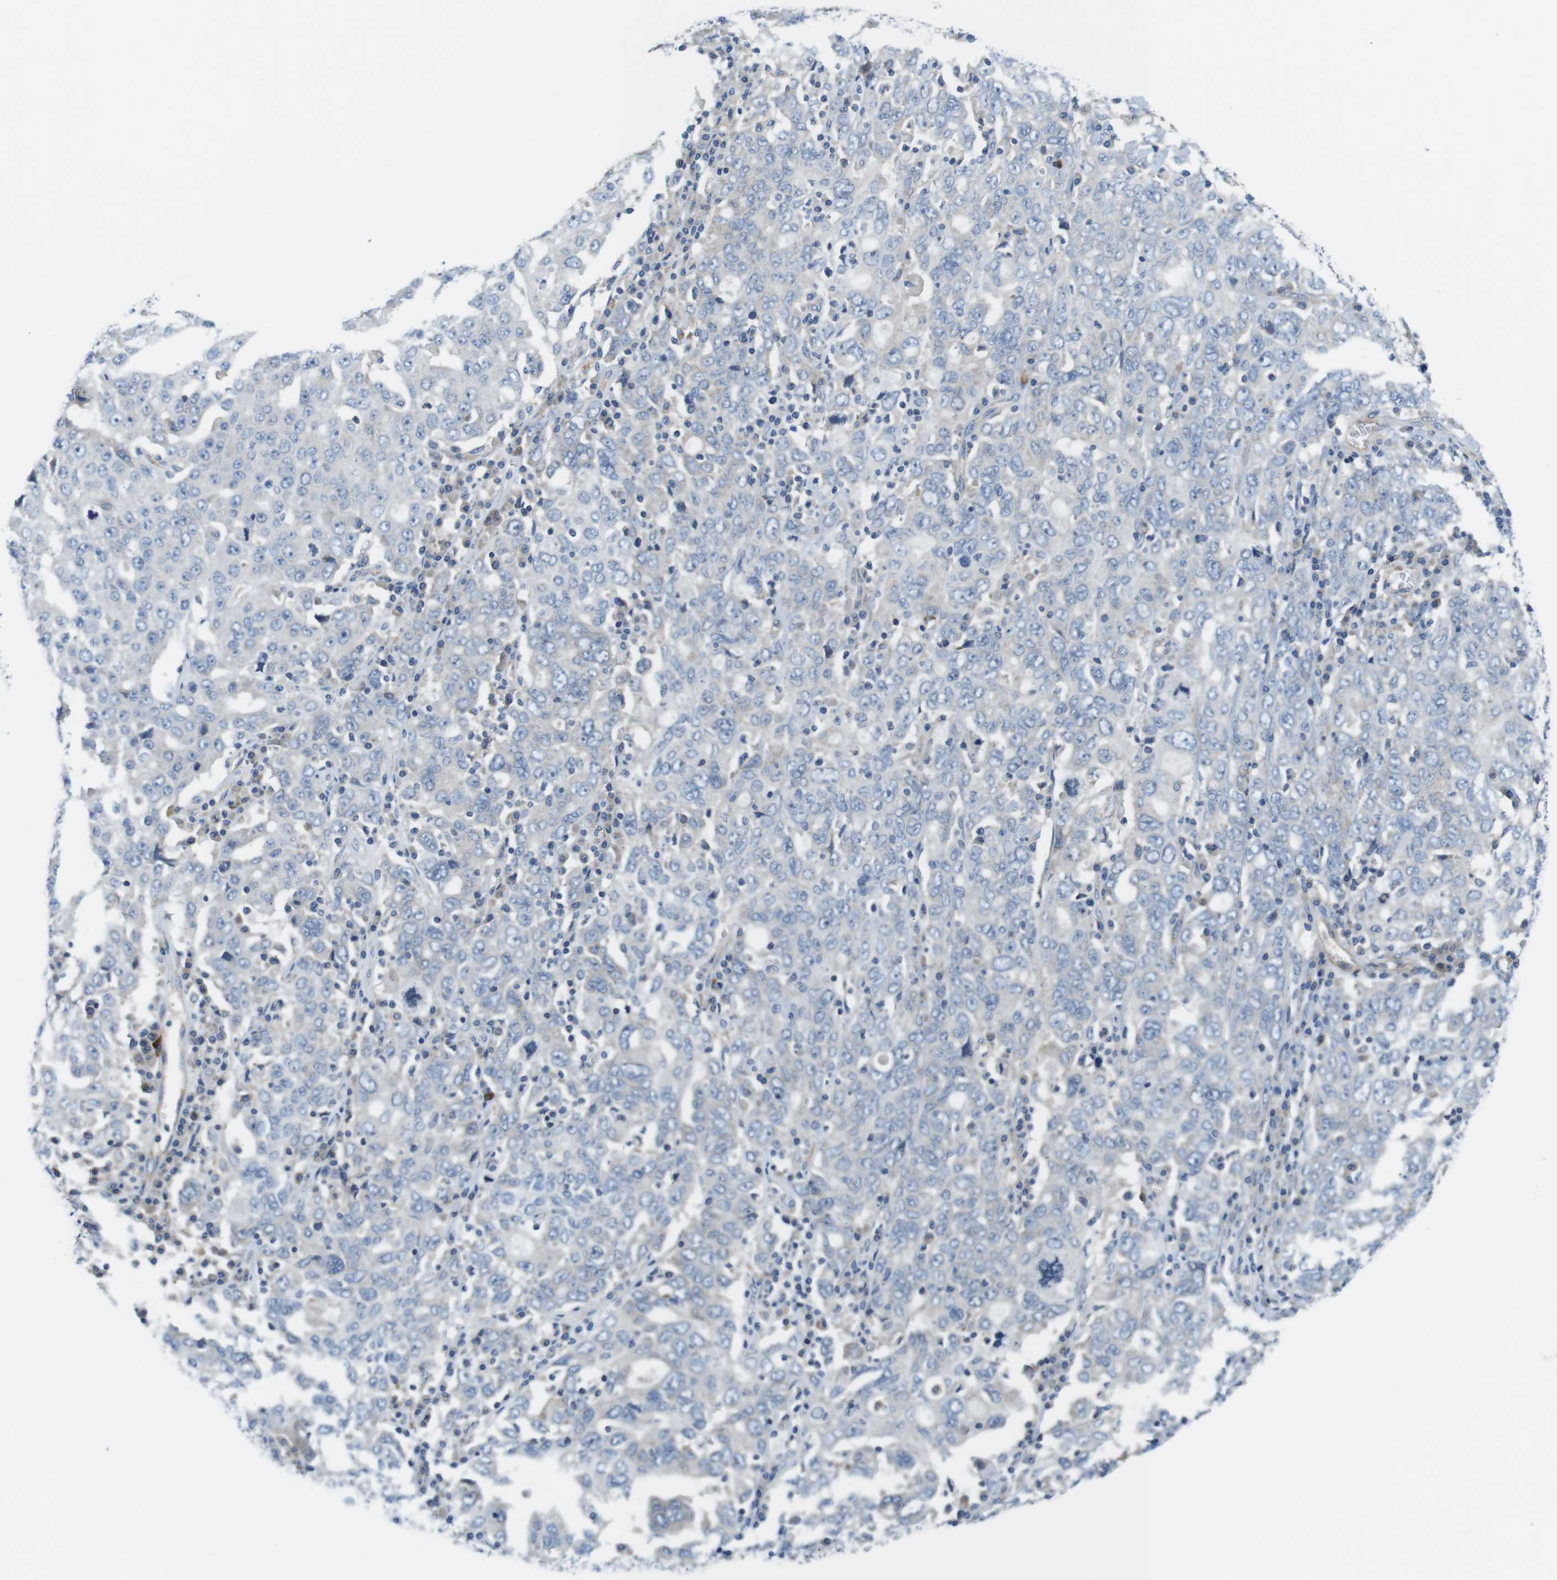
{"staining": {"intensity": "negative", "quantity": "none", "location": "none"}, "tissue": "ovarian cancer", "cell_type": "Tumor cells", "image_type": "cancer", "snomed": [{"axis": "morphology", "description": "Carcinoma, endometroid"}, {"axis": "topography", "description": "Ovary"}], "caption": "High power microscopy photomicrograph of an IHC micrograph of endometroid carcinoma (ovarian), revealing no significant expression in tumor cells.", "gene": "DCLK1", "patient": {"sex": "female", "age": 62}}